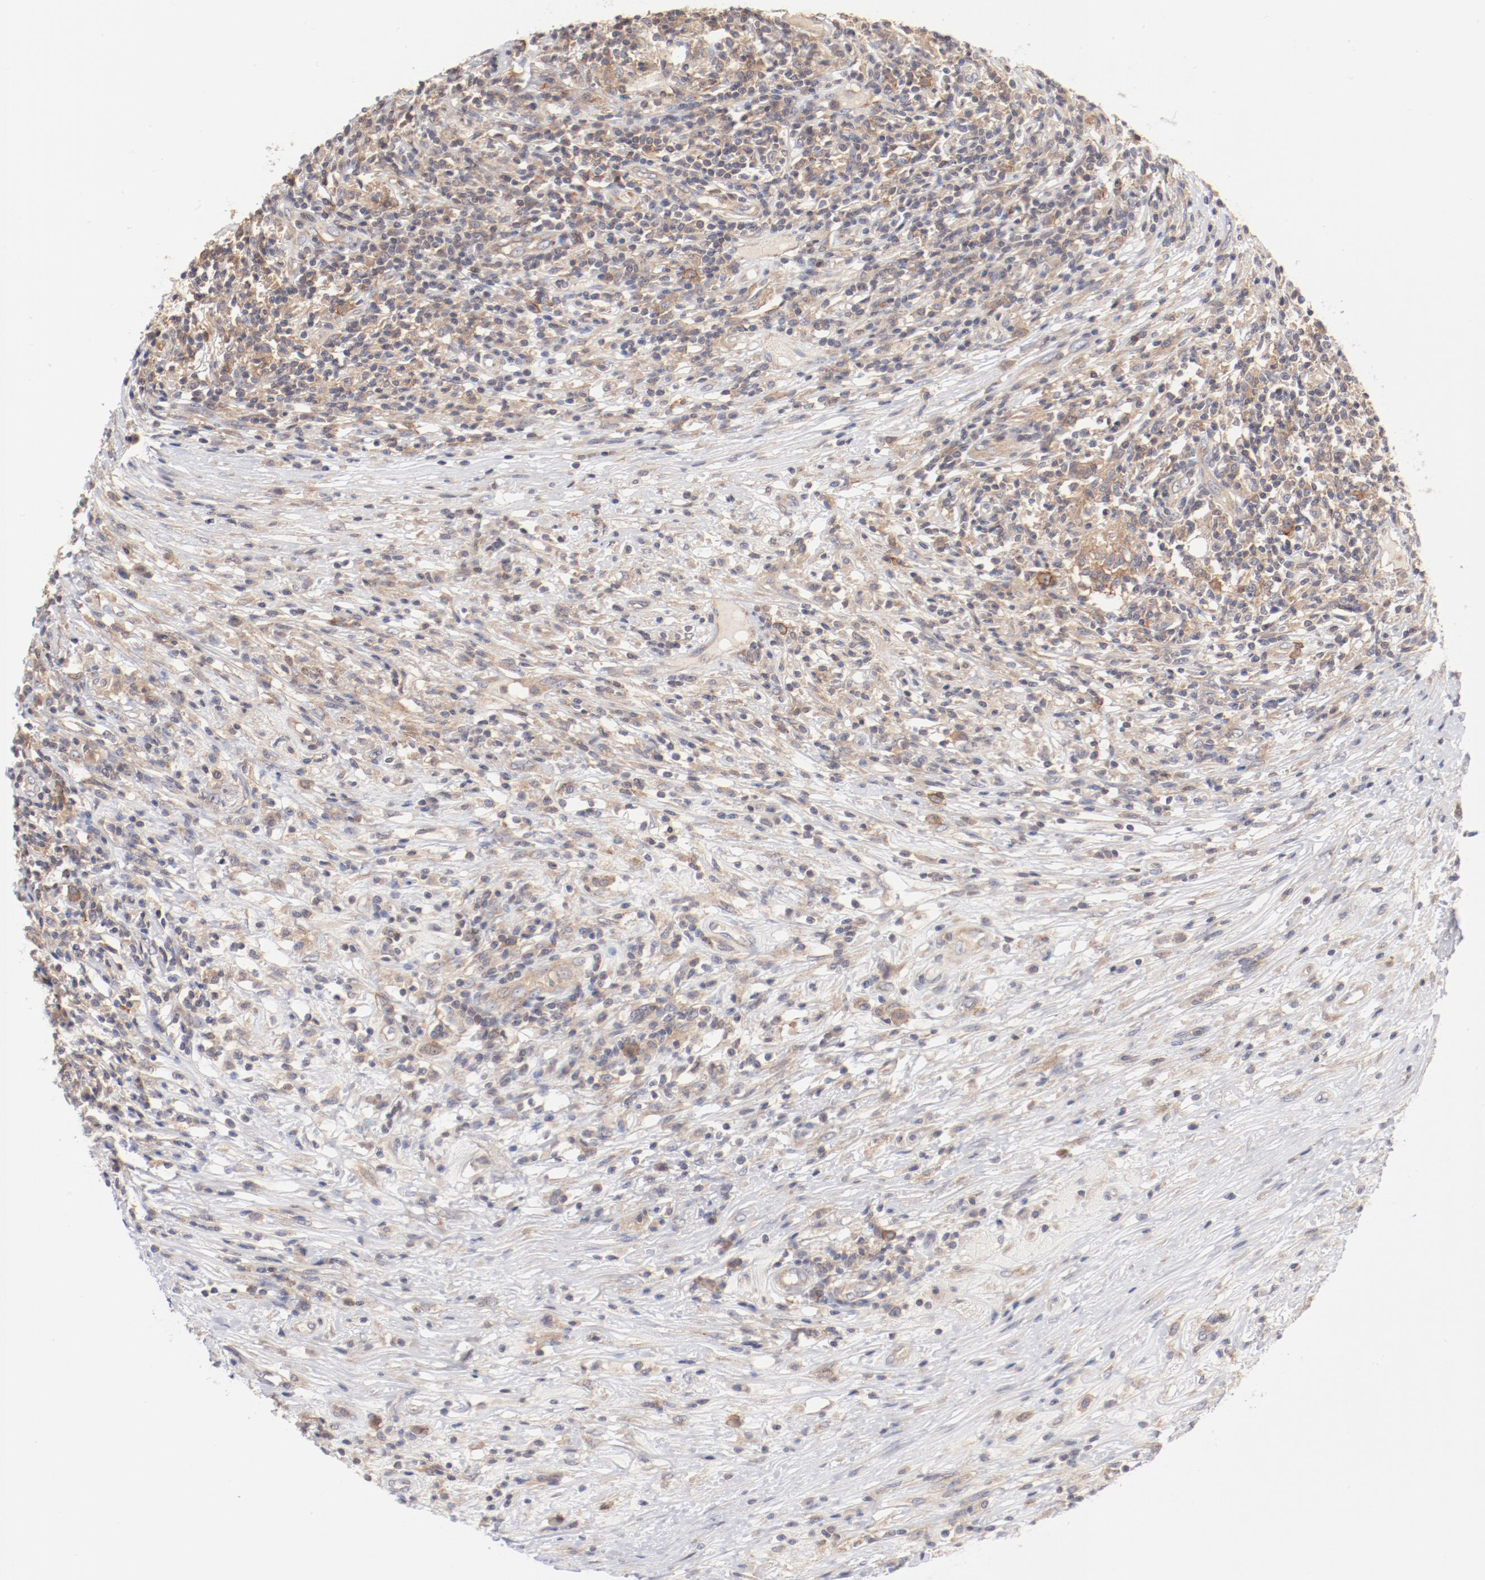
{"staining": {"intensity": "weak", "quantity": "25%-75%", "location": "cytoplasmic/membranous"}, "tissue": "lymphoma", "cell_type": "Tumor cells", "image_type": "cancer", "snomed": [{"axis": "morphology", "description": "Malignant lymphoma, non-Hodgkin's type, High grade"}, {"axis": "topography", "description": "Lymph node"}], "caption": "A brown stain labels weak cytoplasmic/membranous positivity of a protein in lymphoma tumor cells.", "gene": "SETD3", "patient": {"sex": "female", "age": 84}}